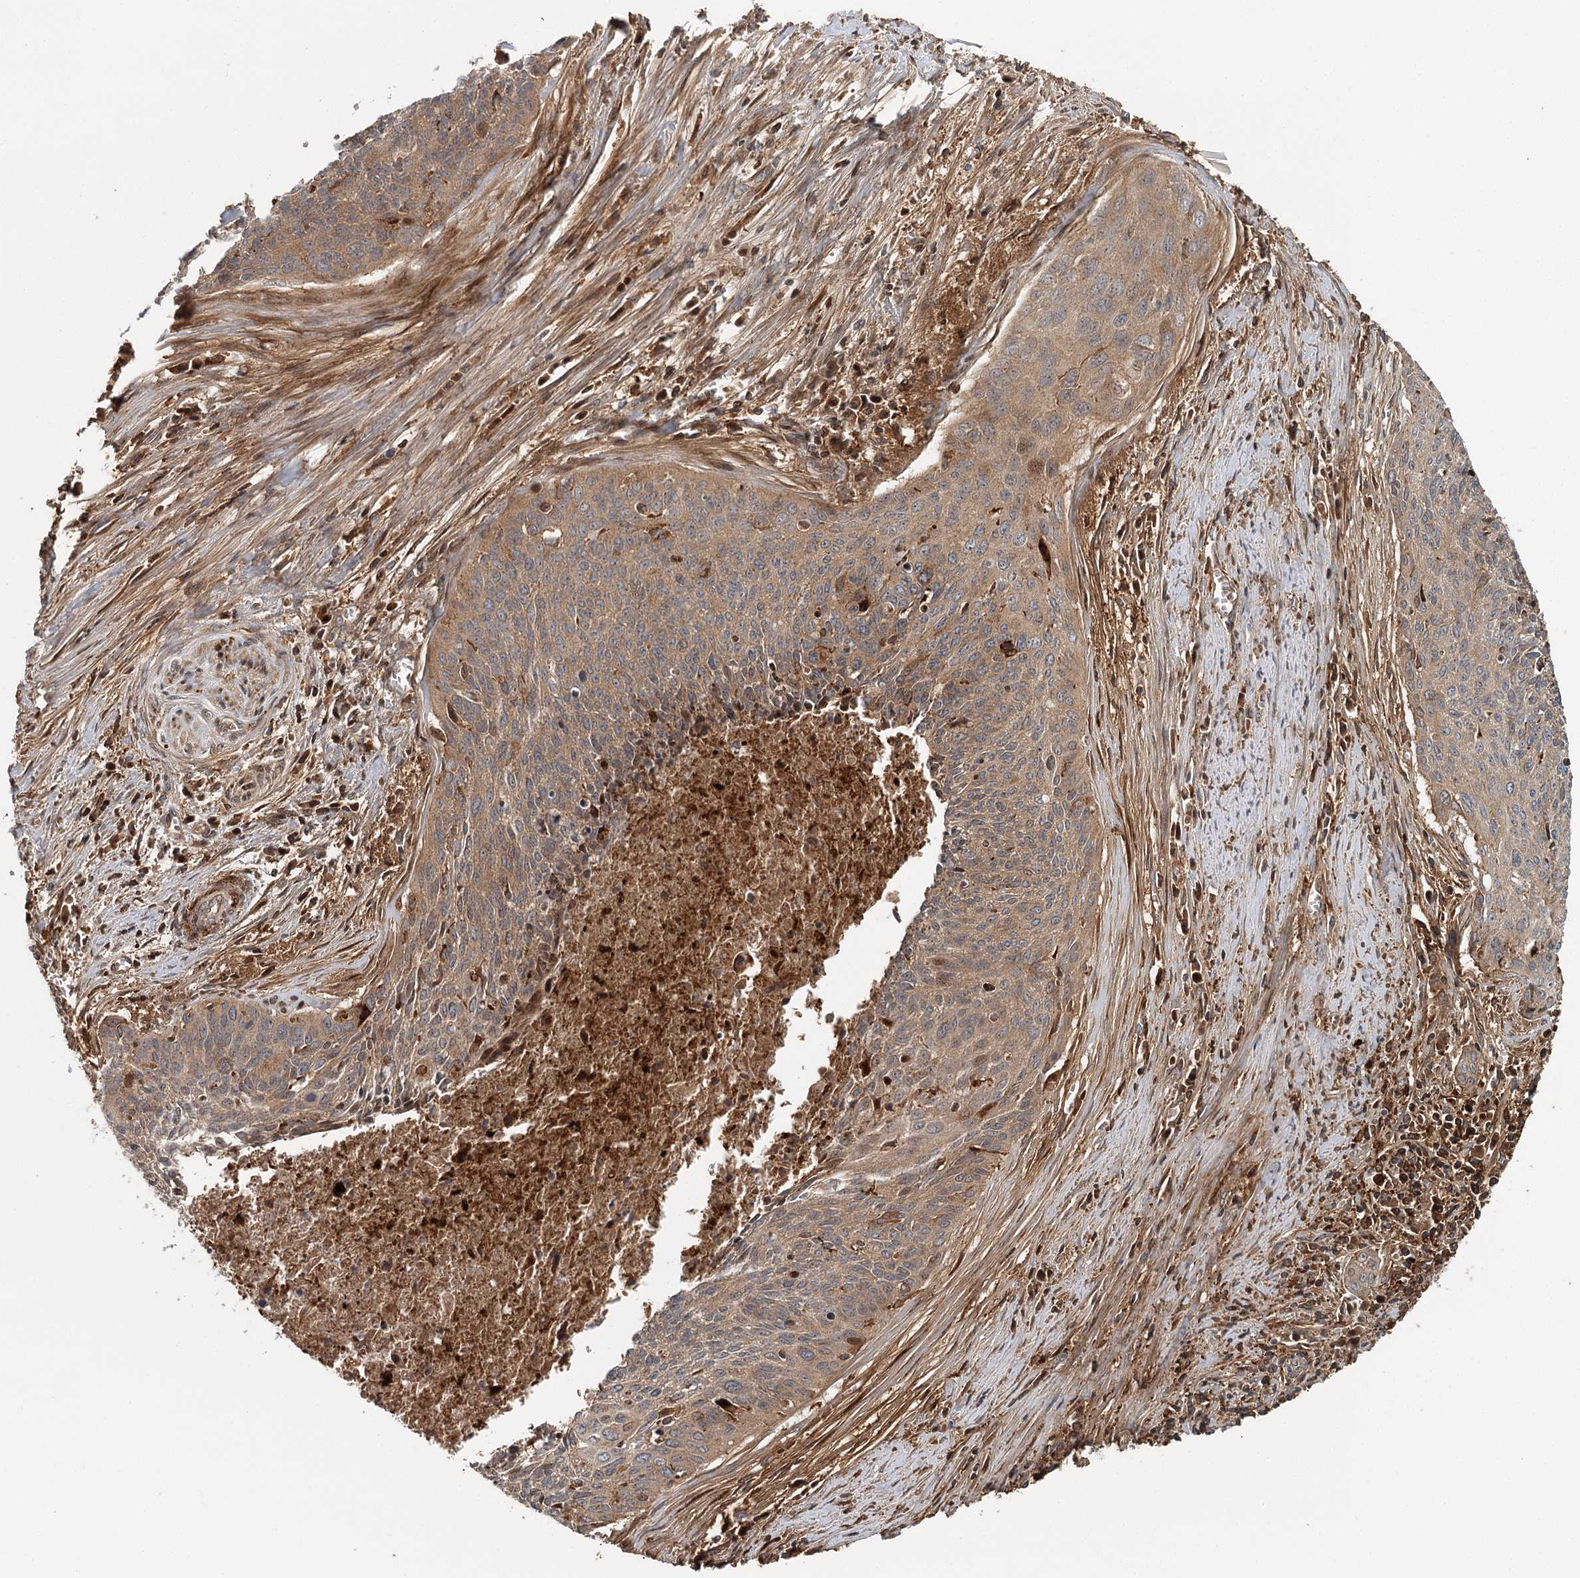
{"staining": {"intensity": "moderate", "quantity": ">75%", "location": "cytoplasmic/membranous"}, "tissue": "cervical cancer", "cell_type": "Tumor cells", "image_type": "cancer", "snomed": [{"axis": "morphology", "description": "Squamous cell carcinoma, NOS"}, {"axis": "topography", "description": "Cervix"}], "caption": "Human cervical squamous cell carcinoma stained with a brown dye demonstrates moderate cytoplasmic/membranous positive expression in approximately >75% of tumor cells.", "gene": "RNF111", "patient": {"sex": "female", "age": 55}}